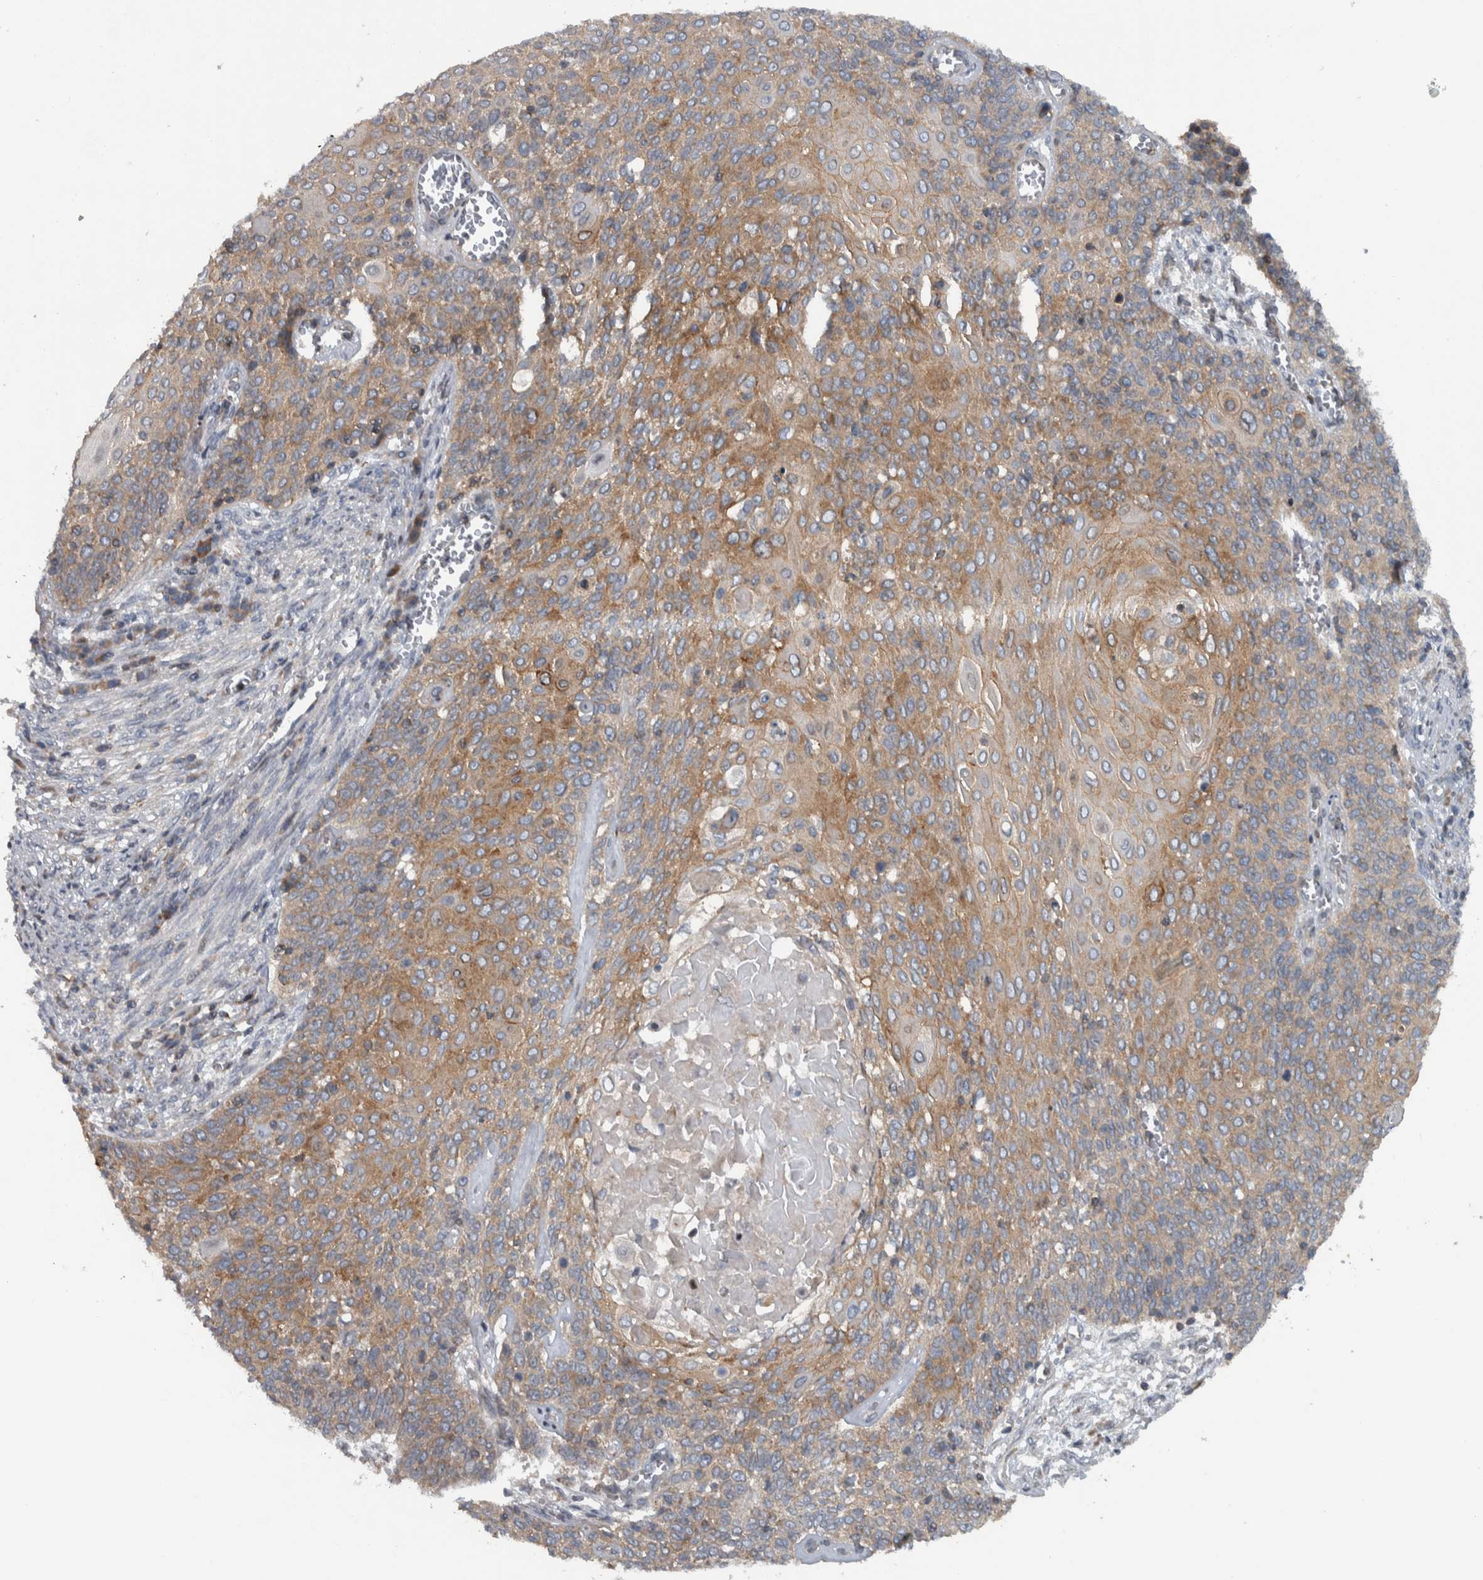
{"staining": {"intensity": "moderate", "quantity": ">75%", "location": "cytoplasmic/membranous"}, "tissue": "cervical cancer", "cell_type": "Tumor cells", "image_type": "cancer", "snomed": [{"axis": "morphology", "description": "Squamous cell carcinoma, NOS"}, {"axis": "topography", "description": "Cervix"}], "caption": "A brown stain highlights moderate cytoplasmic/membranous positivity of a protein in cervical cancer tumor cells.", "gene": "BAIAP2L1", "patient": {"sex": "female", "age": 39}}